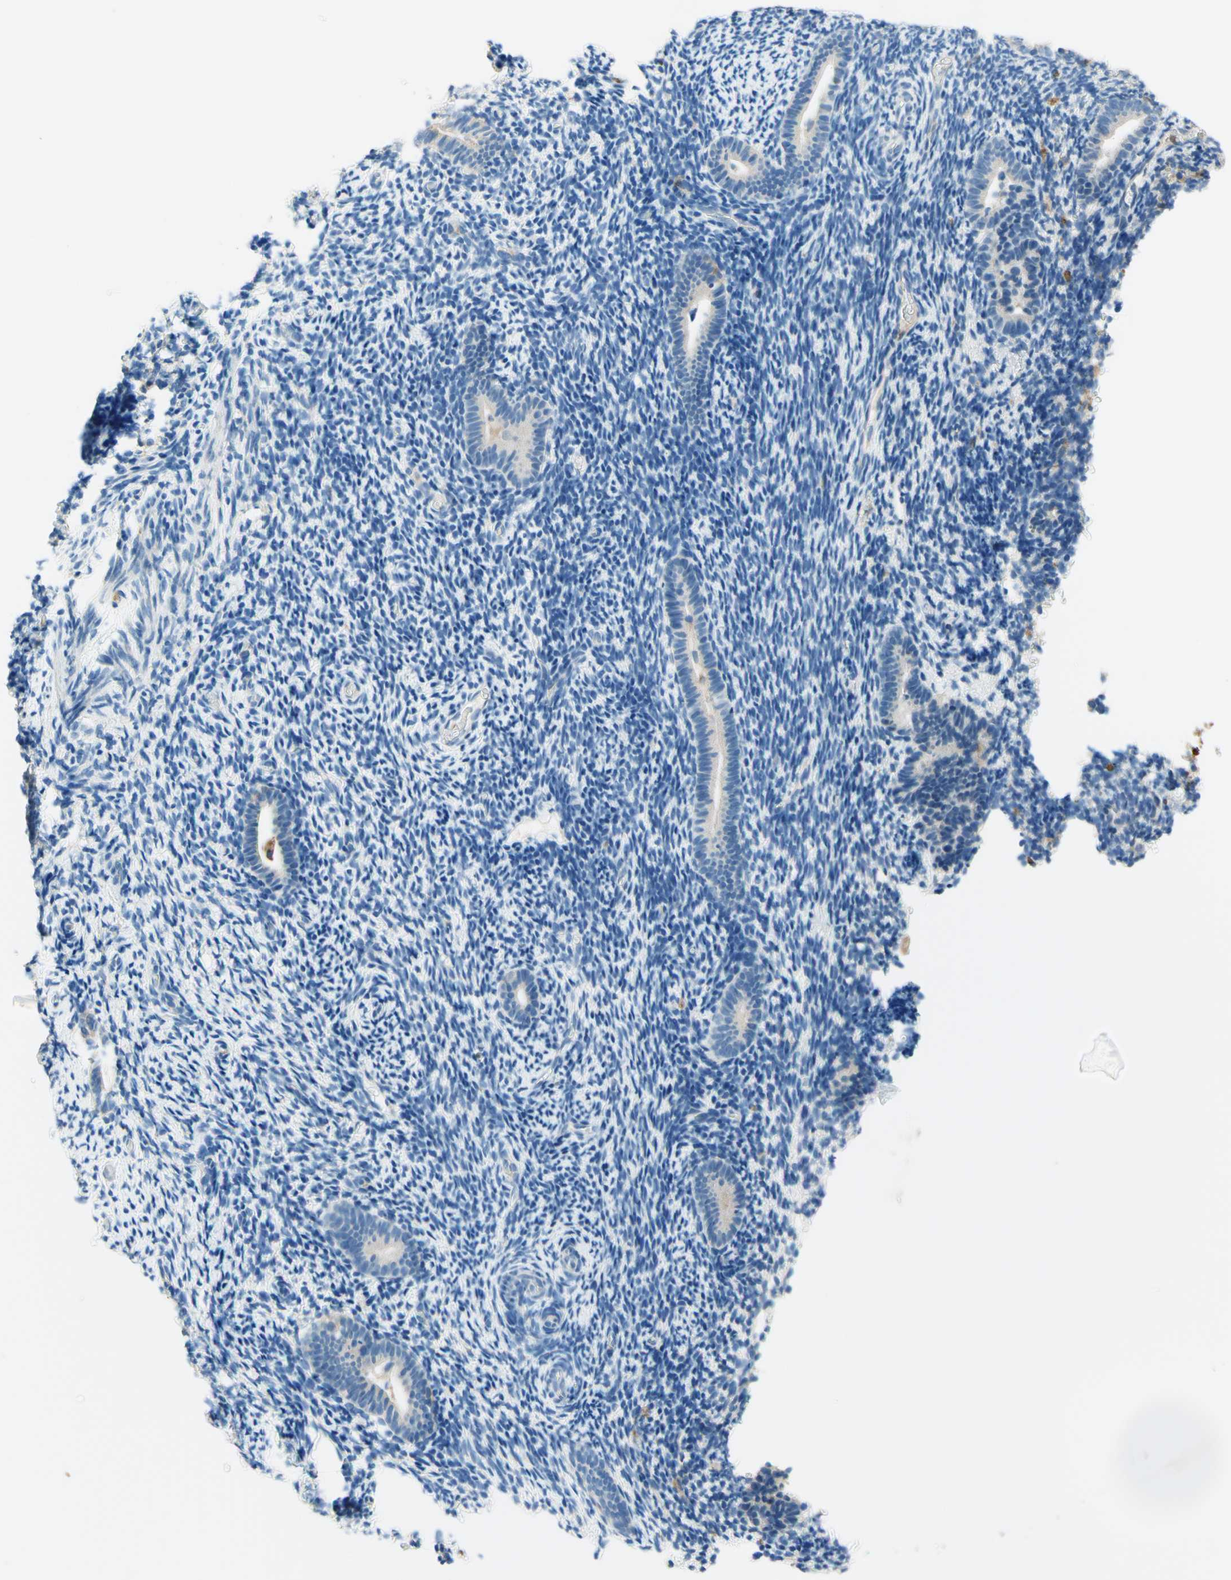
{"staining": {"intensity": "negative", "quantity": "none", "location": "none"}, "tissue": "endometrium", "cell_type": "Cells in endometrial stroma", "image_type": "normal", "snomed": [{"axis": "morphology", "description": "Normal tissue, NOS"}, {"axis": "topography", "description": "Endometrium"}], "caption": "This is an immunohistochemistry micrograph of unremarkable endometrium. There is no staining in cells in endometrial stroma.", "gene": "SIGLEC9", "patient": {"sex": "female", "age": 51}}